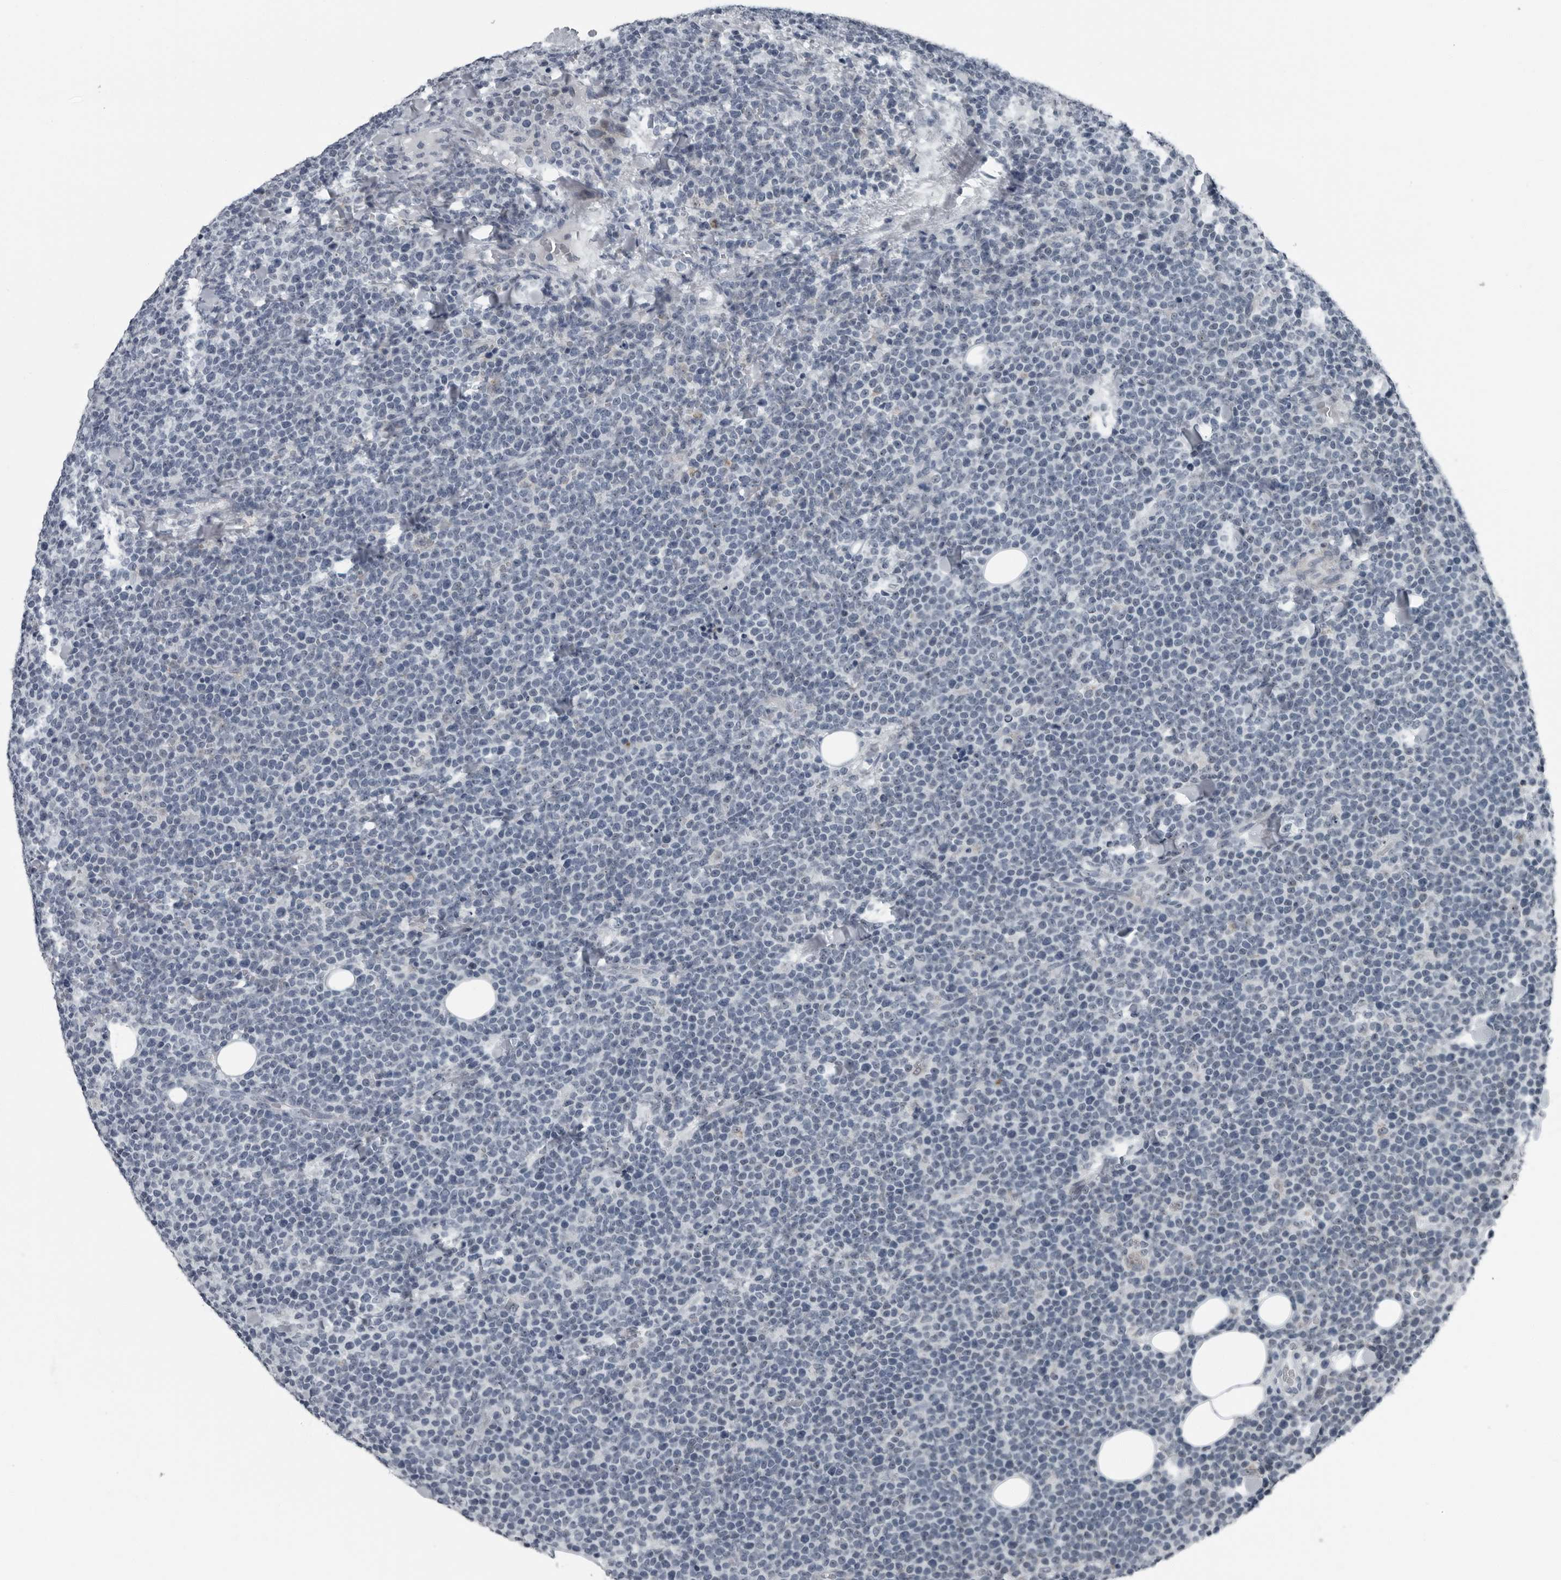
{"staining": {"intensity": "negative", "quantity": "none", "location": "none"}, "tissue": "lymphoma", "cell_type": "Tumor cells", "image_type": "cancer", "snomed": [{"axis": "morphology", "description": "Malignant lymphoma, non-Hodgkin's type, High grade"}, {"axis": "topography", "description": "Lymph node"}], "caption": "A micrograph of human lymphoma is negative for staining in tumor cells.", "gene": "PDCD11", "patient": {"sex": "male", "age": 61}}